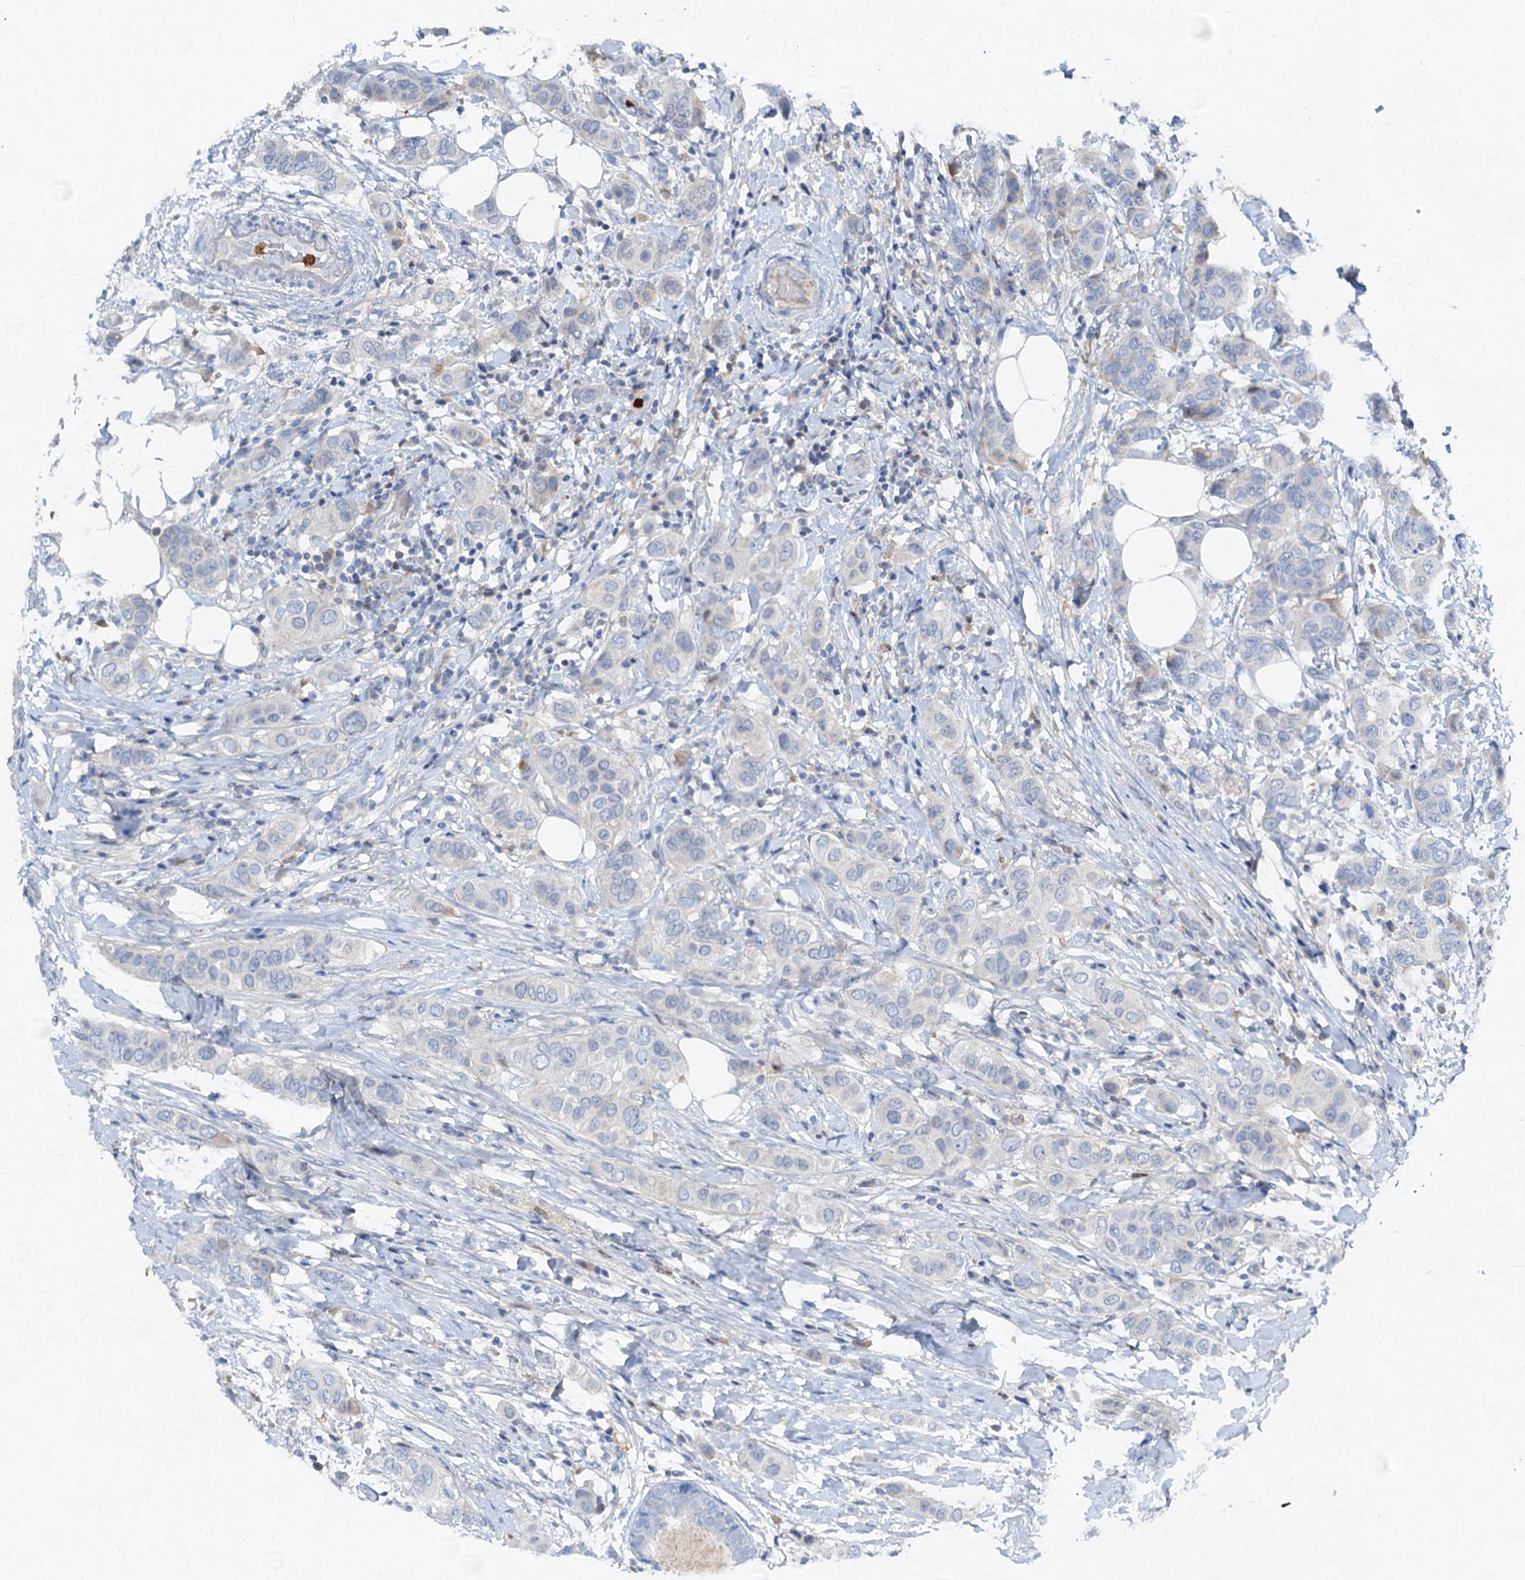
{"staining": {"intensity": "negative", "quantity": "none", "location": "none"}, "tissue": "breast cancer", "cell_type": "Tumor cells", "image_type": "cancer", "snomed": [{"axis": "morphology", "description": "Lobular carcinoma"}, {"axis": "topography", "description": "Breast"}], "caption": "Immunohistochemical staining of human breast lobular carcinoma displays no significant positivity in tumor cells. Nuclei are stained in blue.", "gene": "OTOA", "patient": {"sex": "female", "age": 51}}